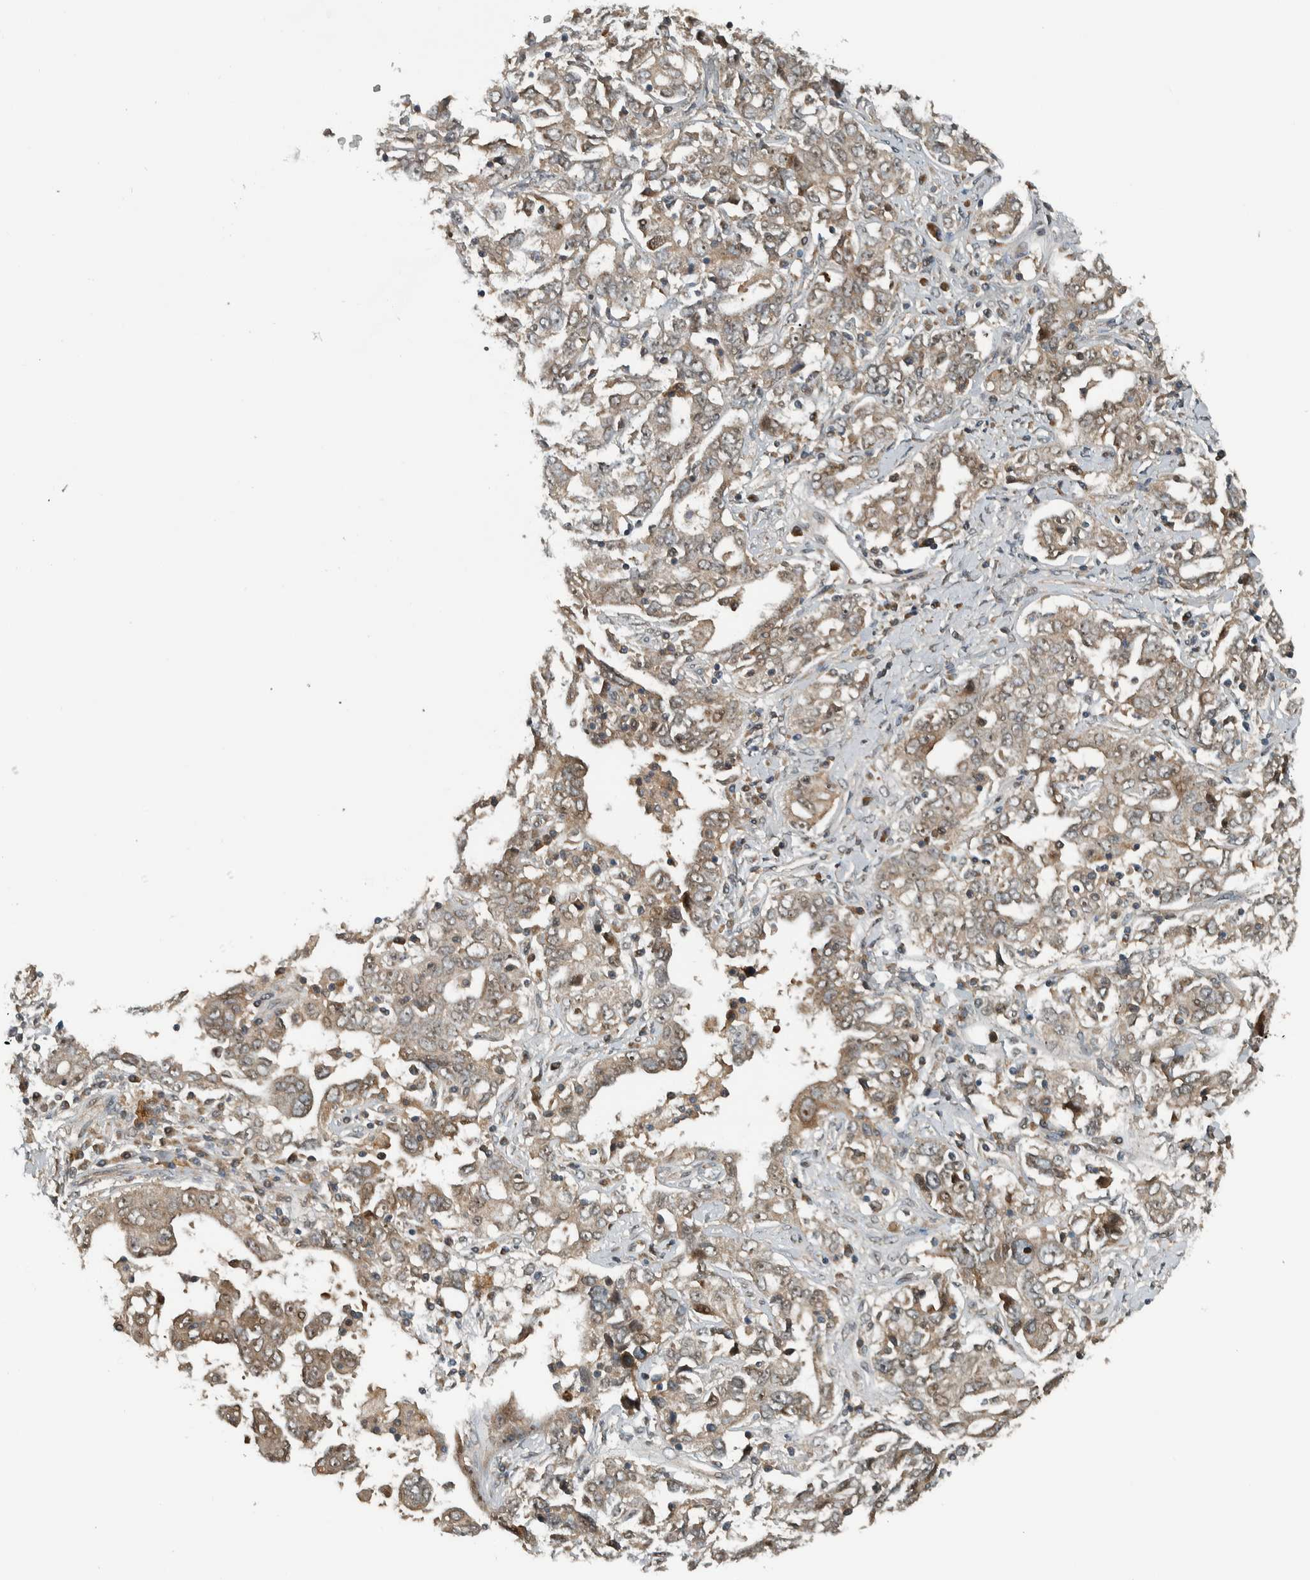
{"staining": {"intensity": "weak", "quantity": ">75%", "location": "cytoplasmic/membranous"}, "tissue": "ovarian cancer", "cell_type": "Tumor cells", "image_type": "cancer", "snomed": [{"axis": "morphology", "description": "Cystadenocarcinoma, mucinous, NOS"}, {"axis": "topography", "description": "Ovary"}], "caption": "A low amount of weak cytoplasmic/membranous positivity is seen in approximately >75% of tumor cells in ovarian mucinous cystadenocarcinoma tissue.", "gene": "XPO5", "patient": {"sex": "female", "age": 73}}